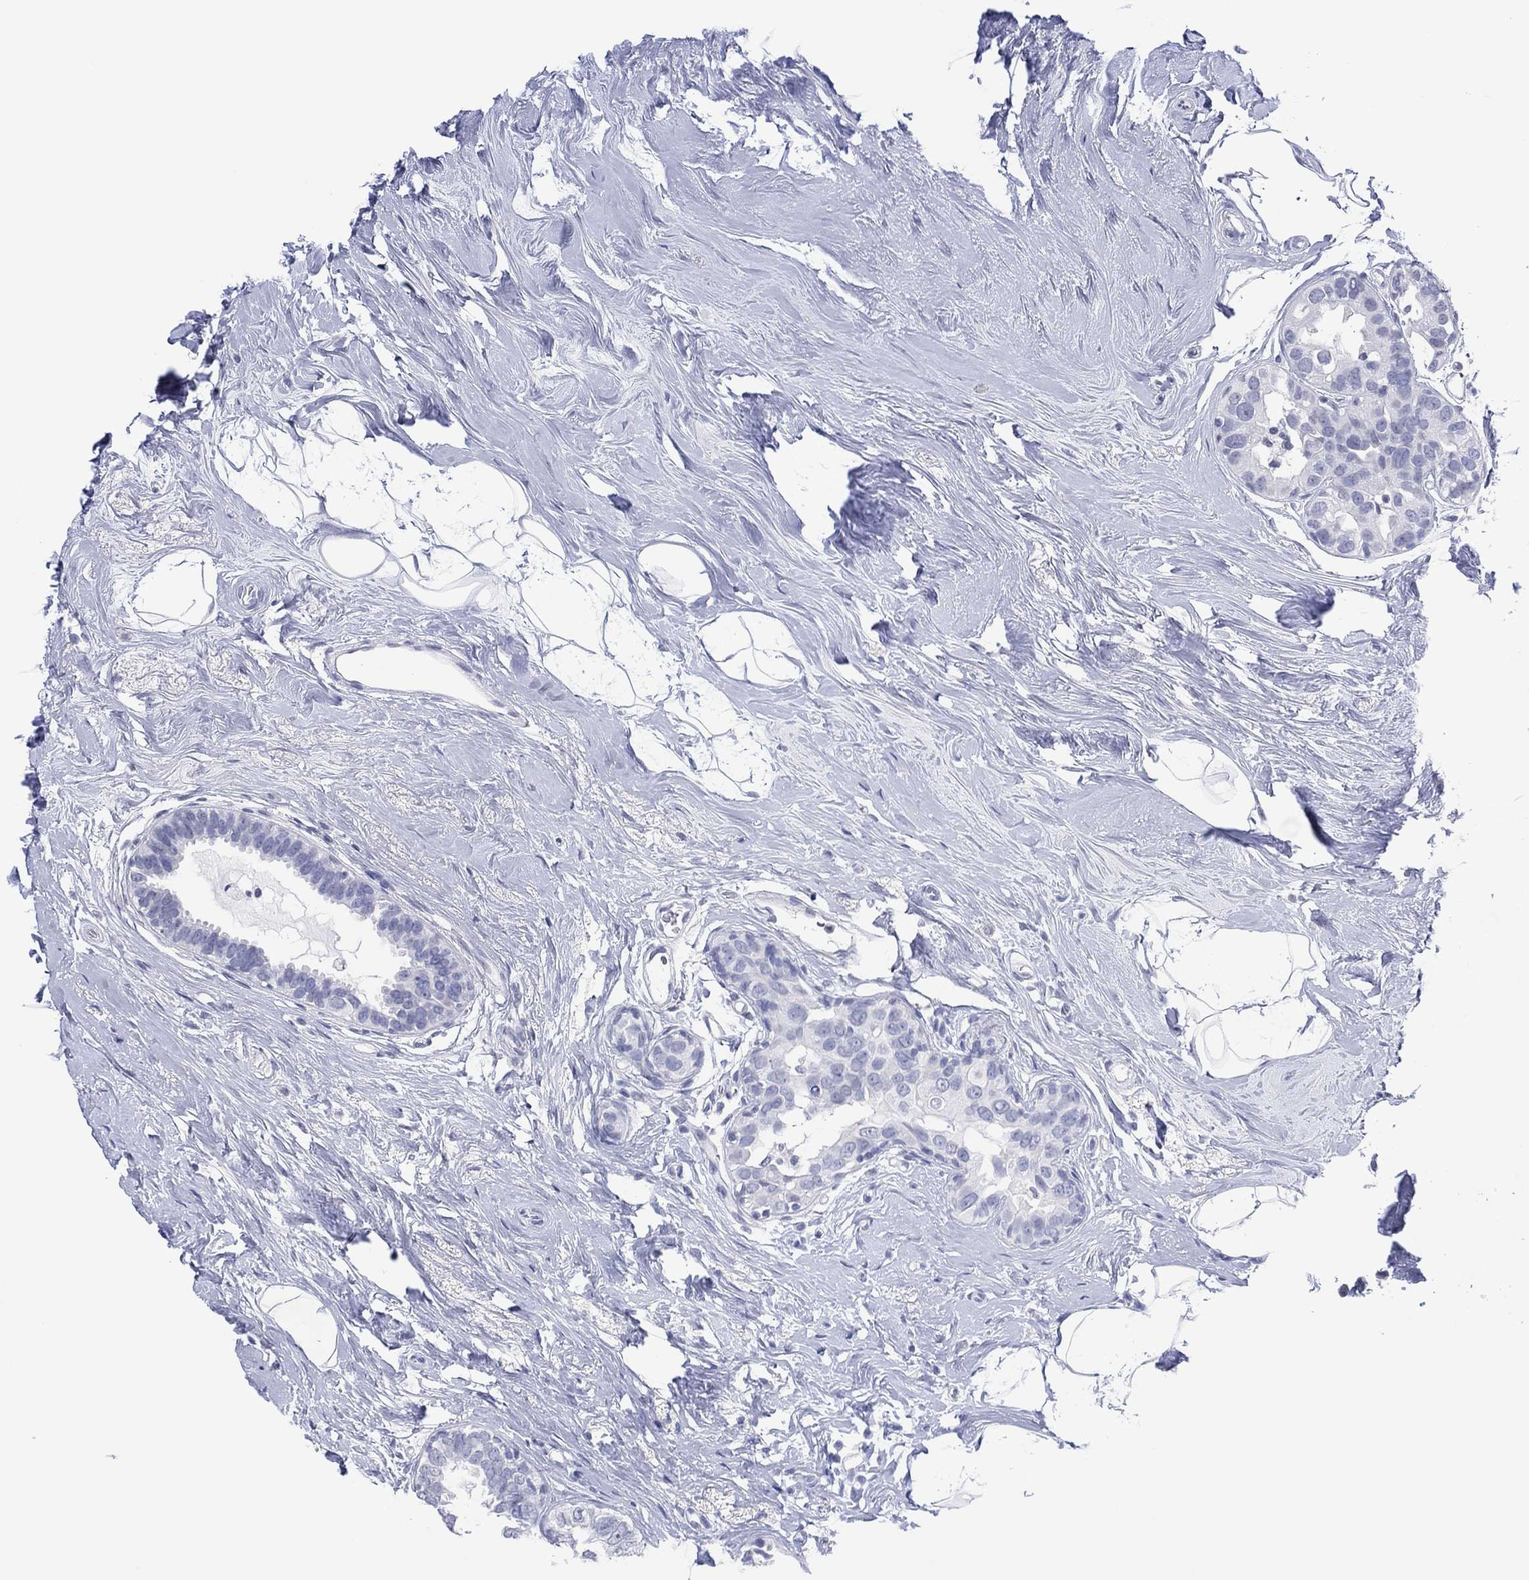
{"staining": {"intensity": "negative", "quantity": "none", "location": "none"}, "tissue": "breast cancer", "cell_type": "Tumor cells", "image_type": "cancer", "snomed": [{"axis": "morphology", "description": "Duct carcinoma"}, {"axis": "topography", "description": "Breast"}], "caption": "Breast cancer (invasive ductal carcinoma) was stained to show a protein in brown. There is no significant positivity in tumor cells.", "gene": "UTF1", "patient": {"sex": "female", "age": 55}}